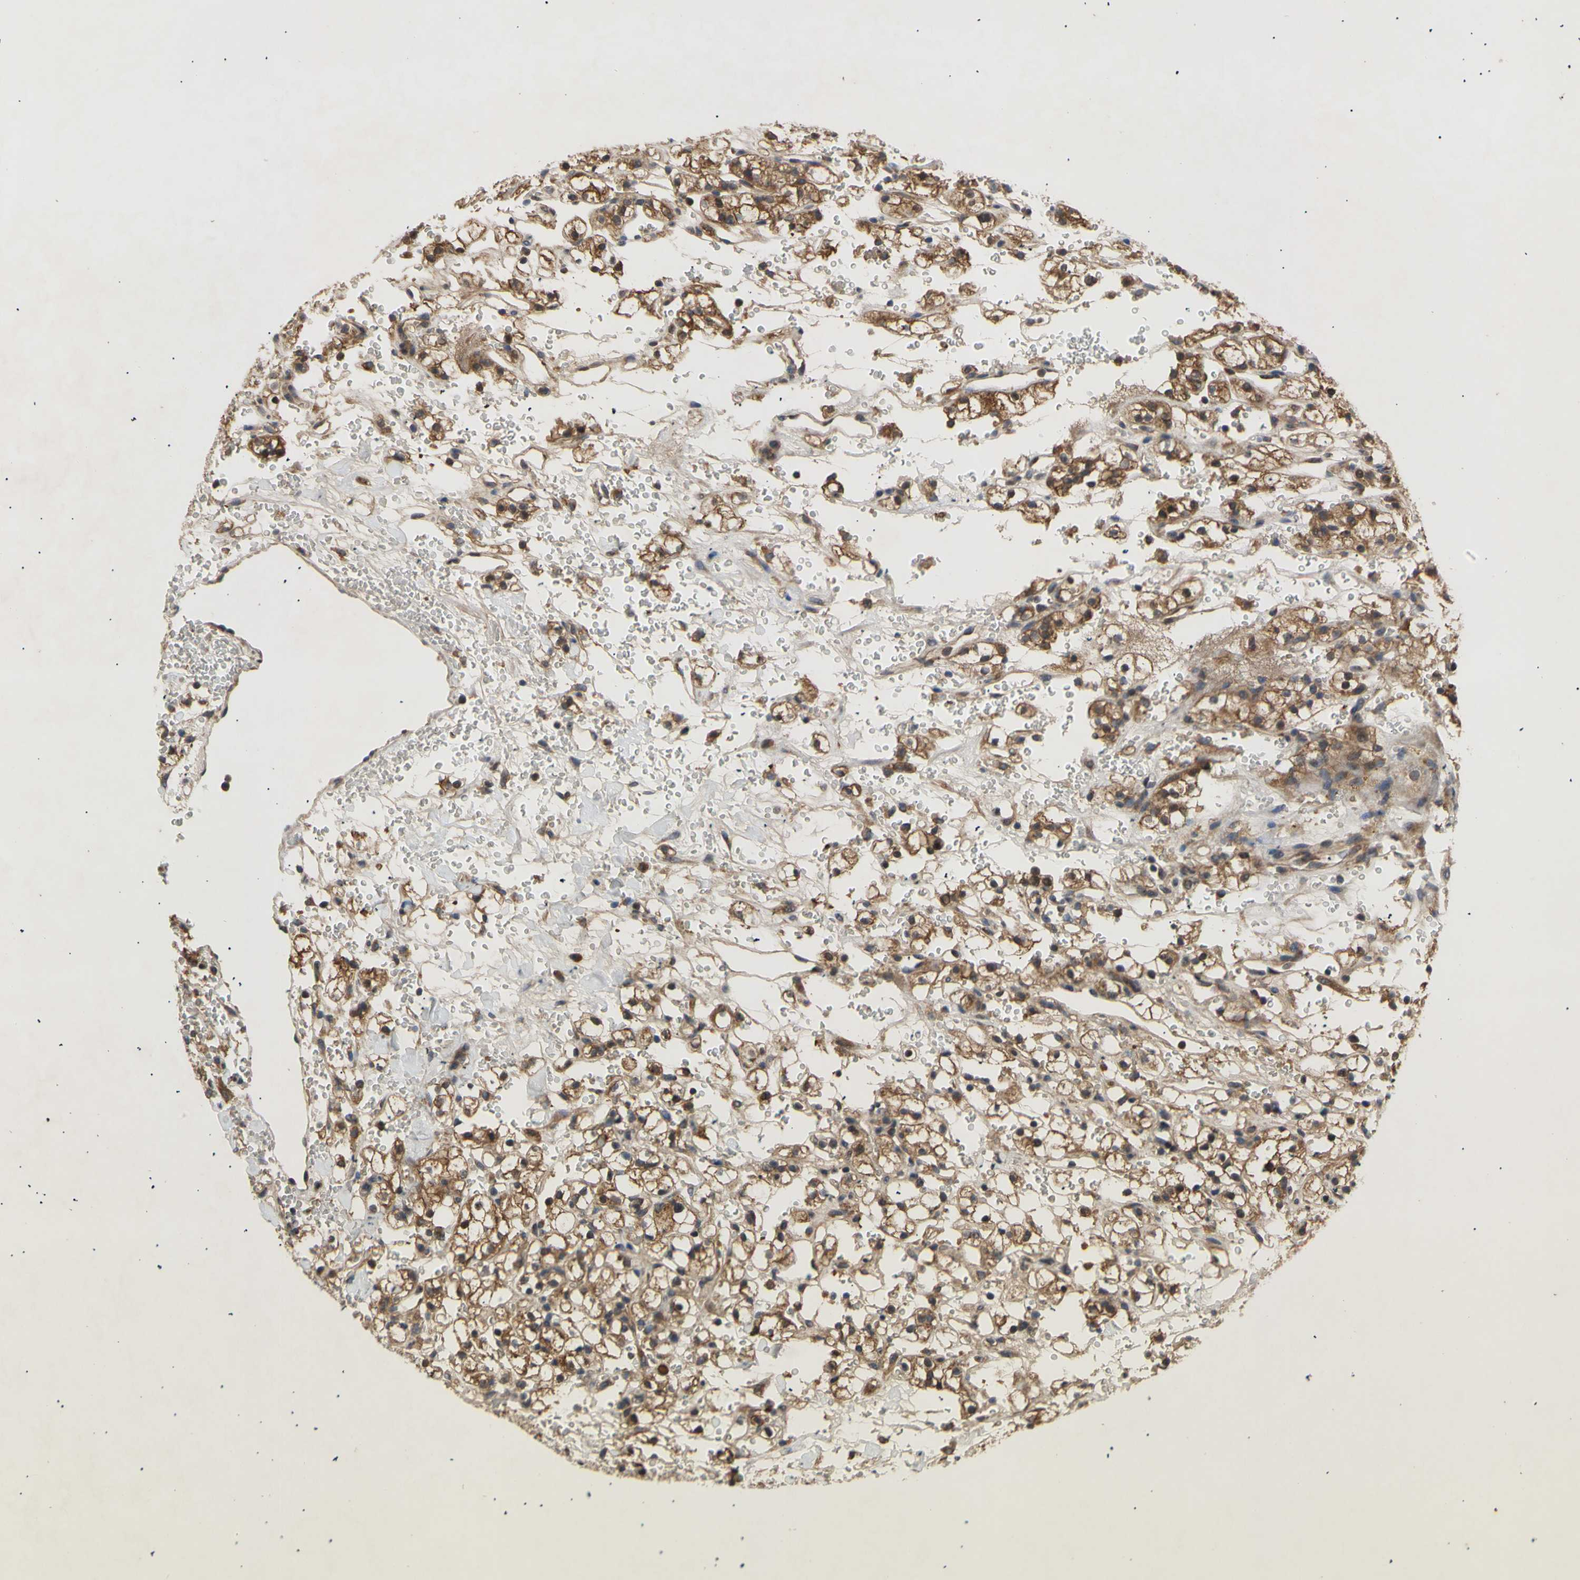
{"staining": {"intensity": "moderate", "quantity": ">75%", "location": "cytoplasmic/membranous"}, "tissue": "renal cancer", "cell_type": "Tumor cells", "image_type": "cancer", "snomed": [{"axis": "morphology", "description": "Adenocarcinoma, NOS"}, {"axis": "topography", "description": "Kidney"}], "caption": "This is an image of immunohistochemistry staining of renal cancer, which shows moderate expression in the cytoplasmic/membranous of tumor cells.", "gene": "PKN1", "patient": {"sex": "male", "age": 61}}